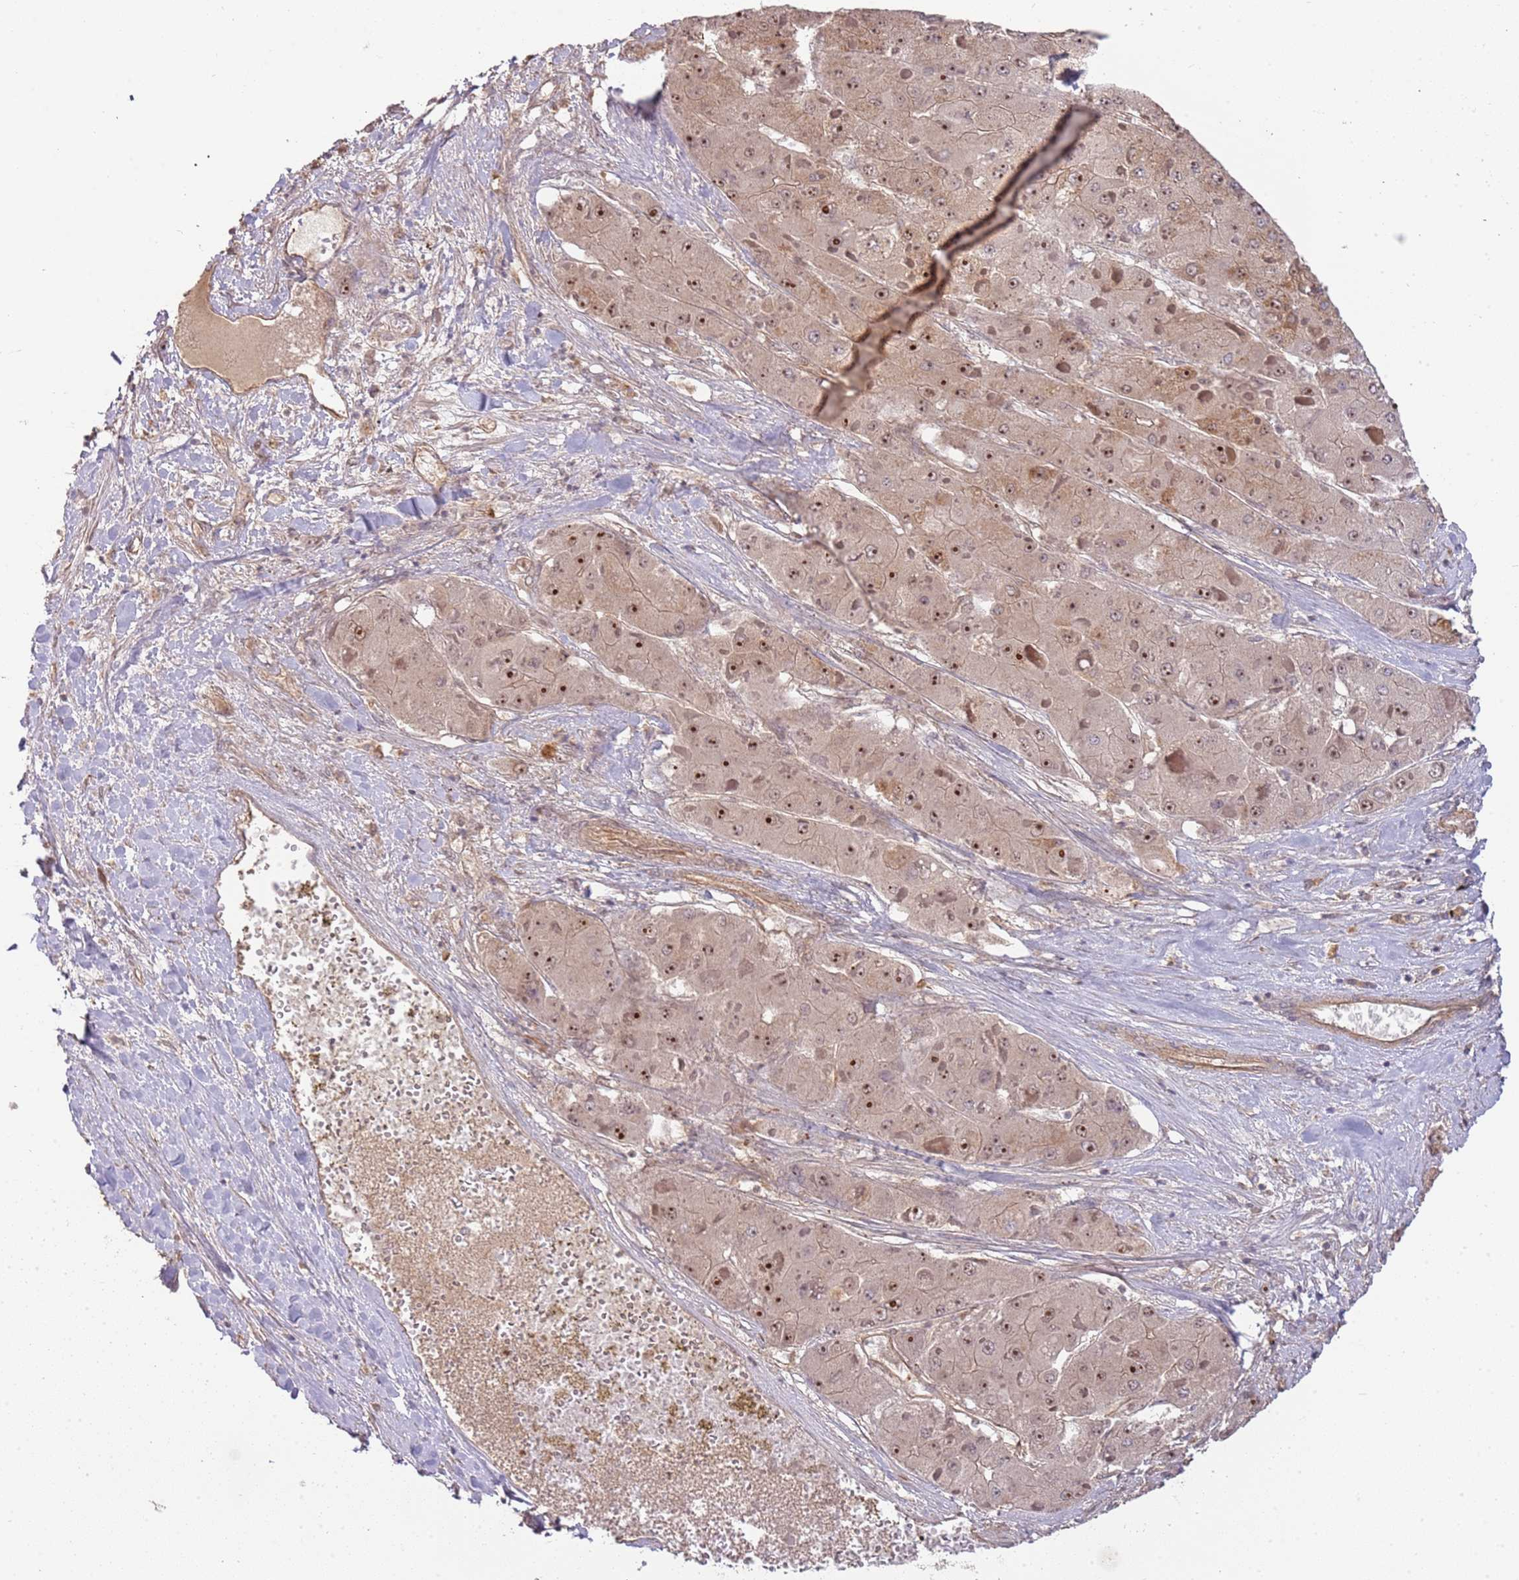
{"staining": {"intensity": "moderate", "quantity": ">75%", "location": "nuclear"}, "tissue": "liver cancer", "cell_type": "Tumor cells", "image_type": "cancer", "snomed": [{"axis": "morphology", "description": "Carcinoma, Hepatocellular, NOS"}, {"axis": "topography", "description": "Liver"}], "caption": "There is medium levels of moderate nuclear staining in tumor cells of liver cancer, as demonstrated by immunohistochemical staining (brown color).", "gene": "SURF2", "patient": {"sex": "female", "age": 73}}